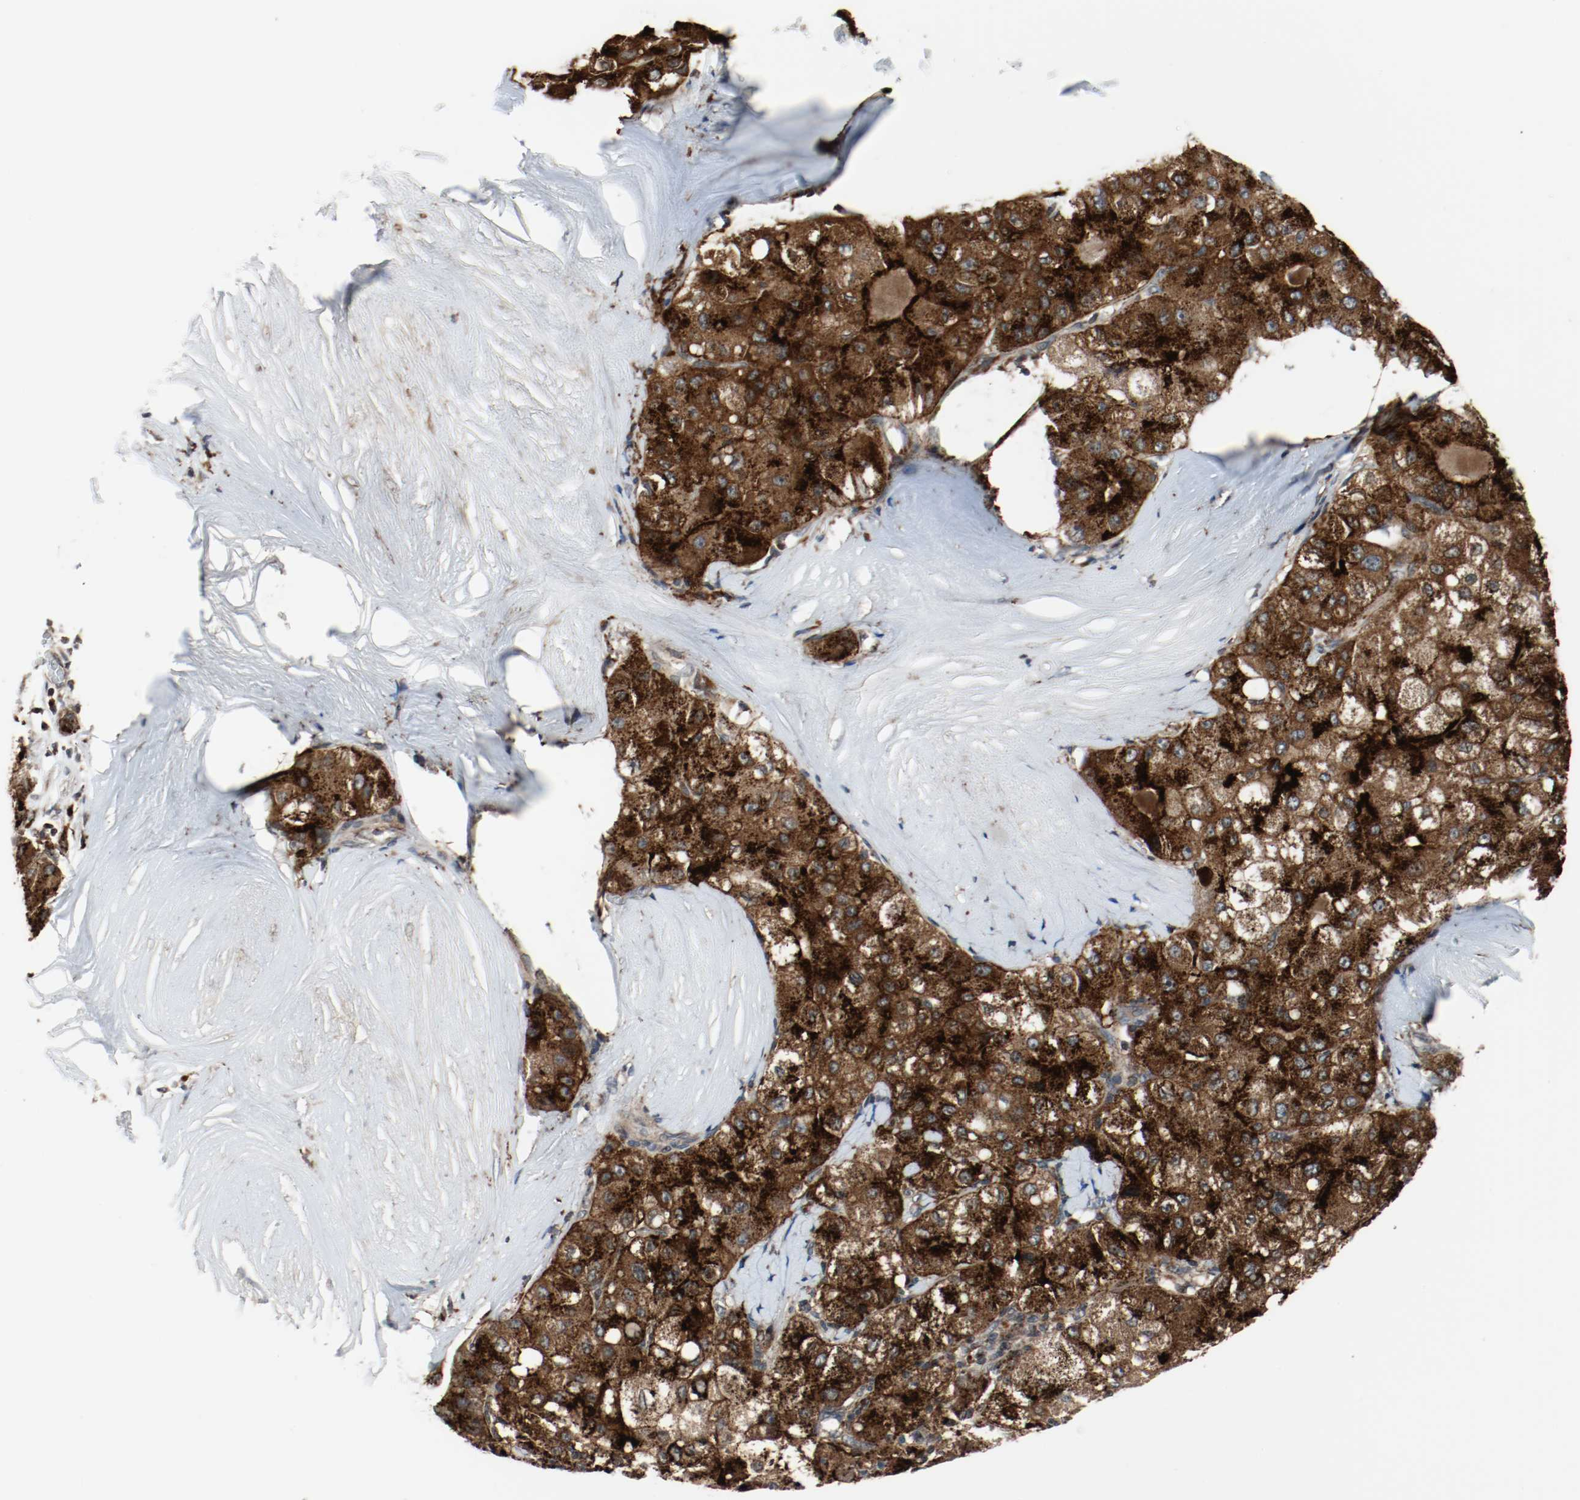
{"staining": {"intensity": "strong", "quantity": ">75%", "location": "cytoplasmic/membranous"}, "tissue": "liver cancer", "cell_type": "Tumor cells", "image_type": "cancer", "snomed": [{"axis": "morphology", "description": "Carcinoma, Hepatocellular, NOS"}, {"axis": "topography", "description": "Liver"}], "caption": "Protein expression analysis of human liver cancer (hepatocellular carcinoma) reveals strong cytoplasmic/membranous positivity in approximately >75% of tumor cells.", "gene": "LAMP2", "patient": {"sex": "male", "age": 80}}